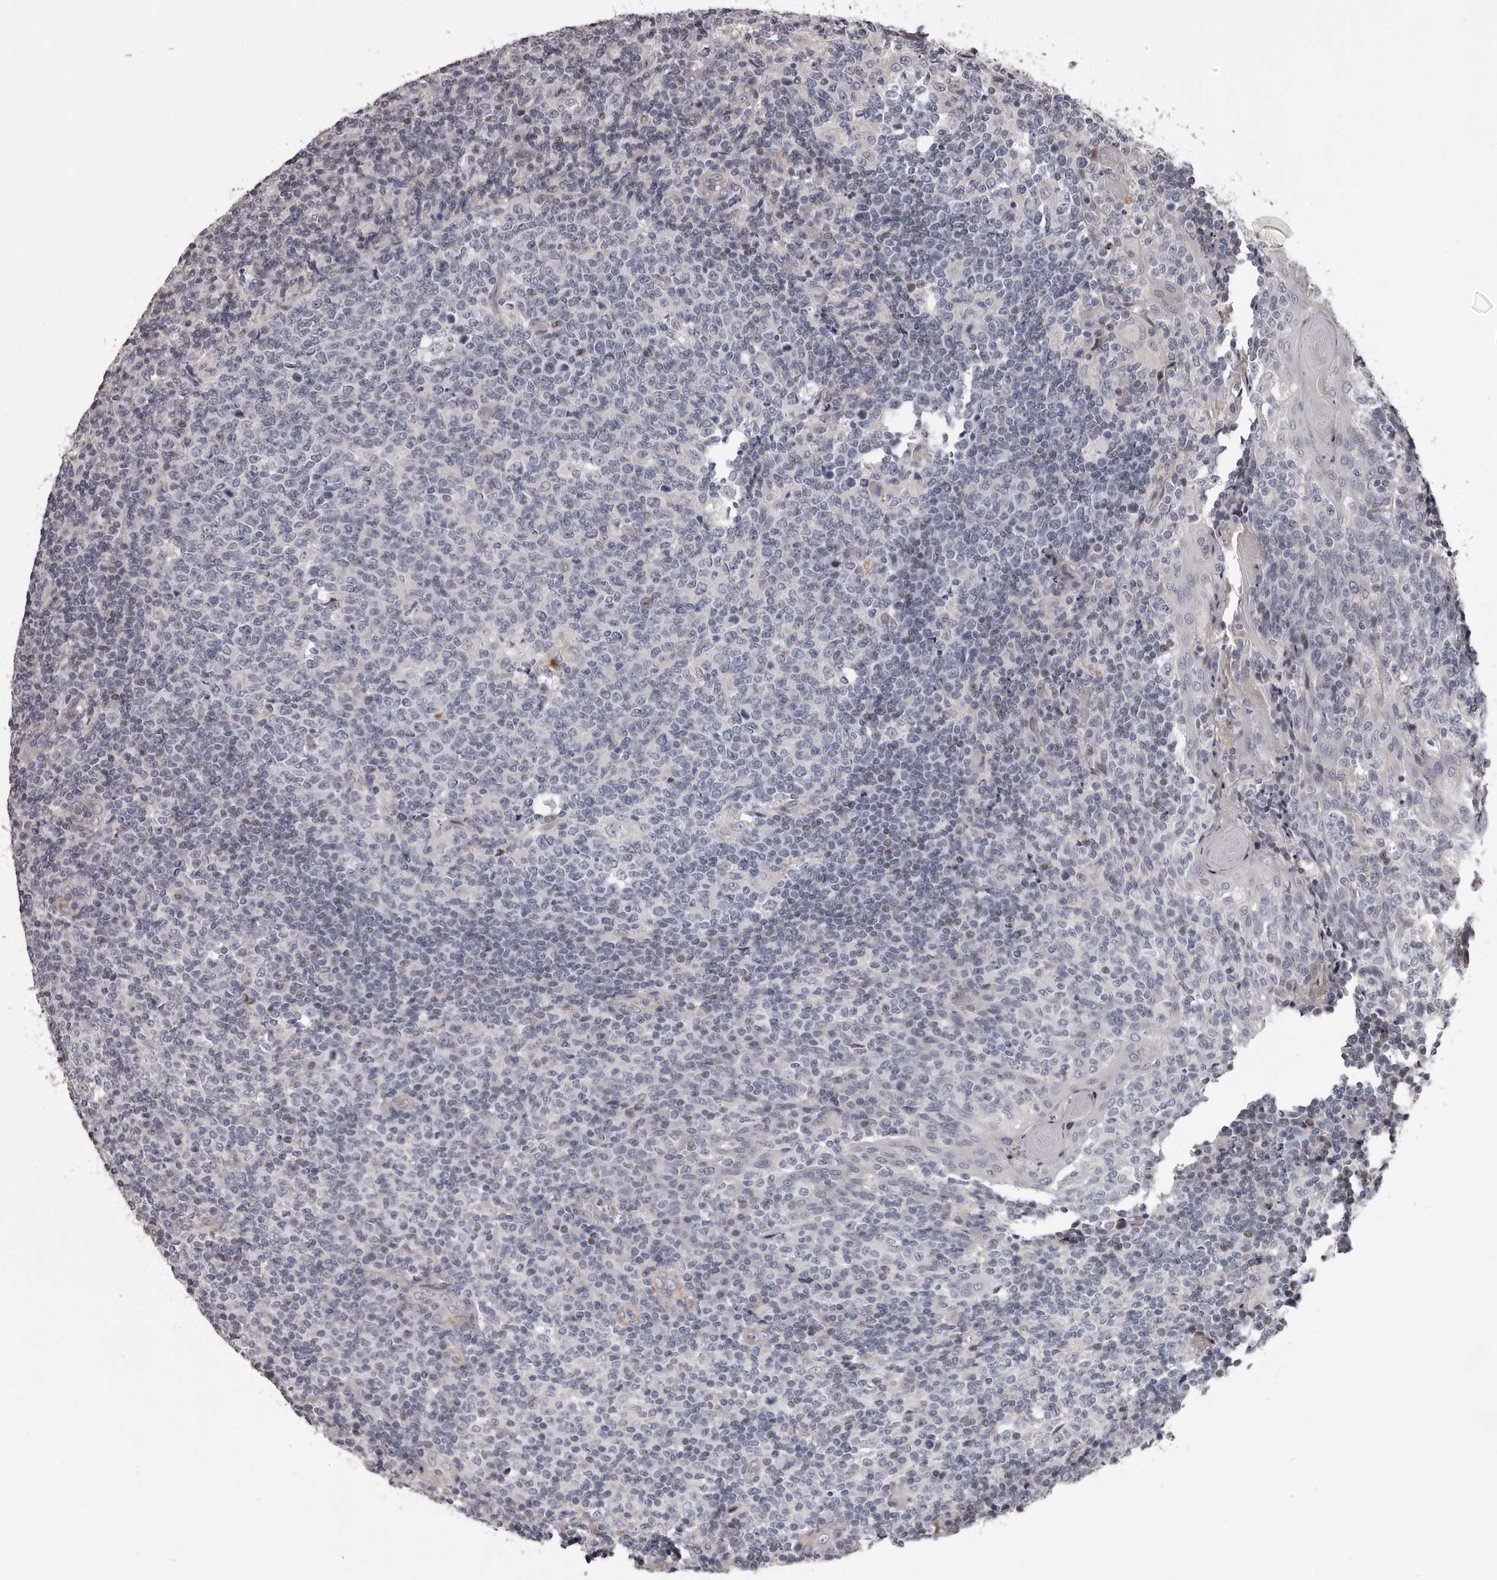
{"staining": {"intensity": "negative", "quantity": "none", "location": "none"}, "tissue": "tonsil", "cell_type": "Germinal center cells", "image_type": "normal", "snomed": [{"axis": "morphology", "description": "Normal tissue, NOS"}, {"axis": "topography", "description": "Tonsil"}], "caption": "Protein analysis of unremarkable tonsil displays no significant staining in germinal center cells. (DAB IHC visualized using brightfield microscopy, high magnification).", "gene": "RNF217", "patient": {"sex": "female", "age": 19}}